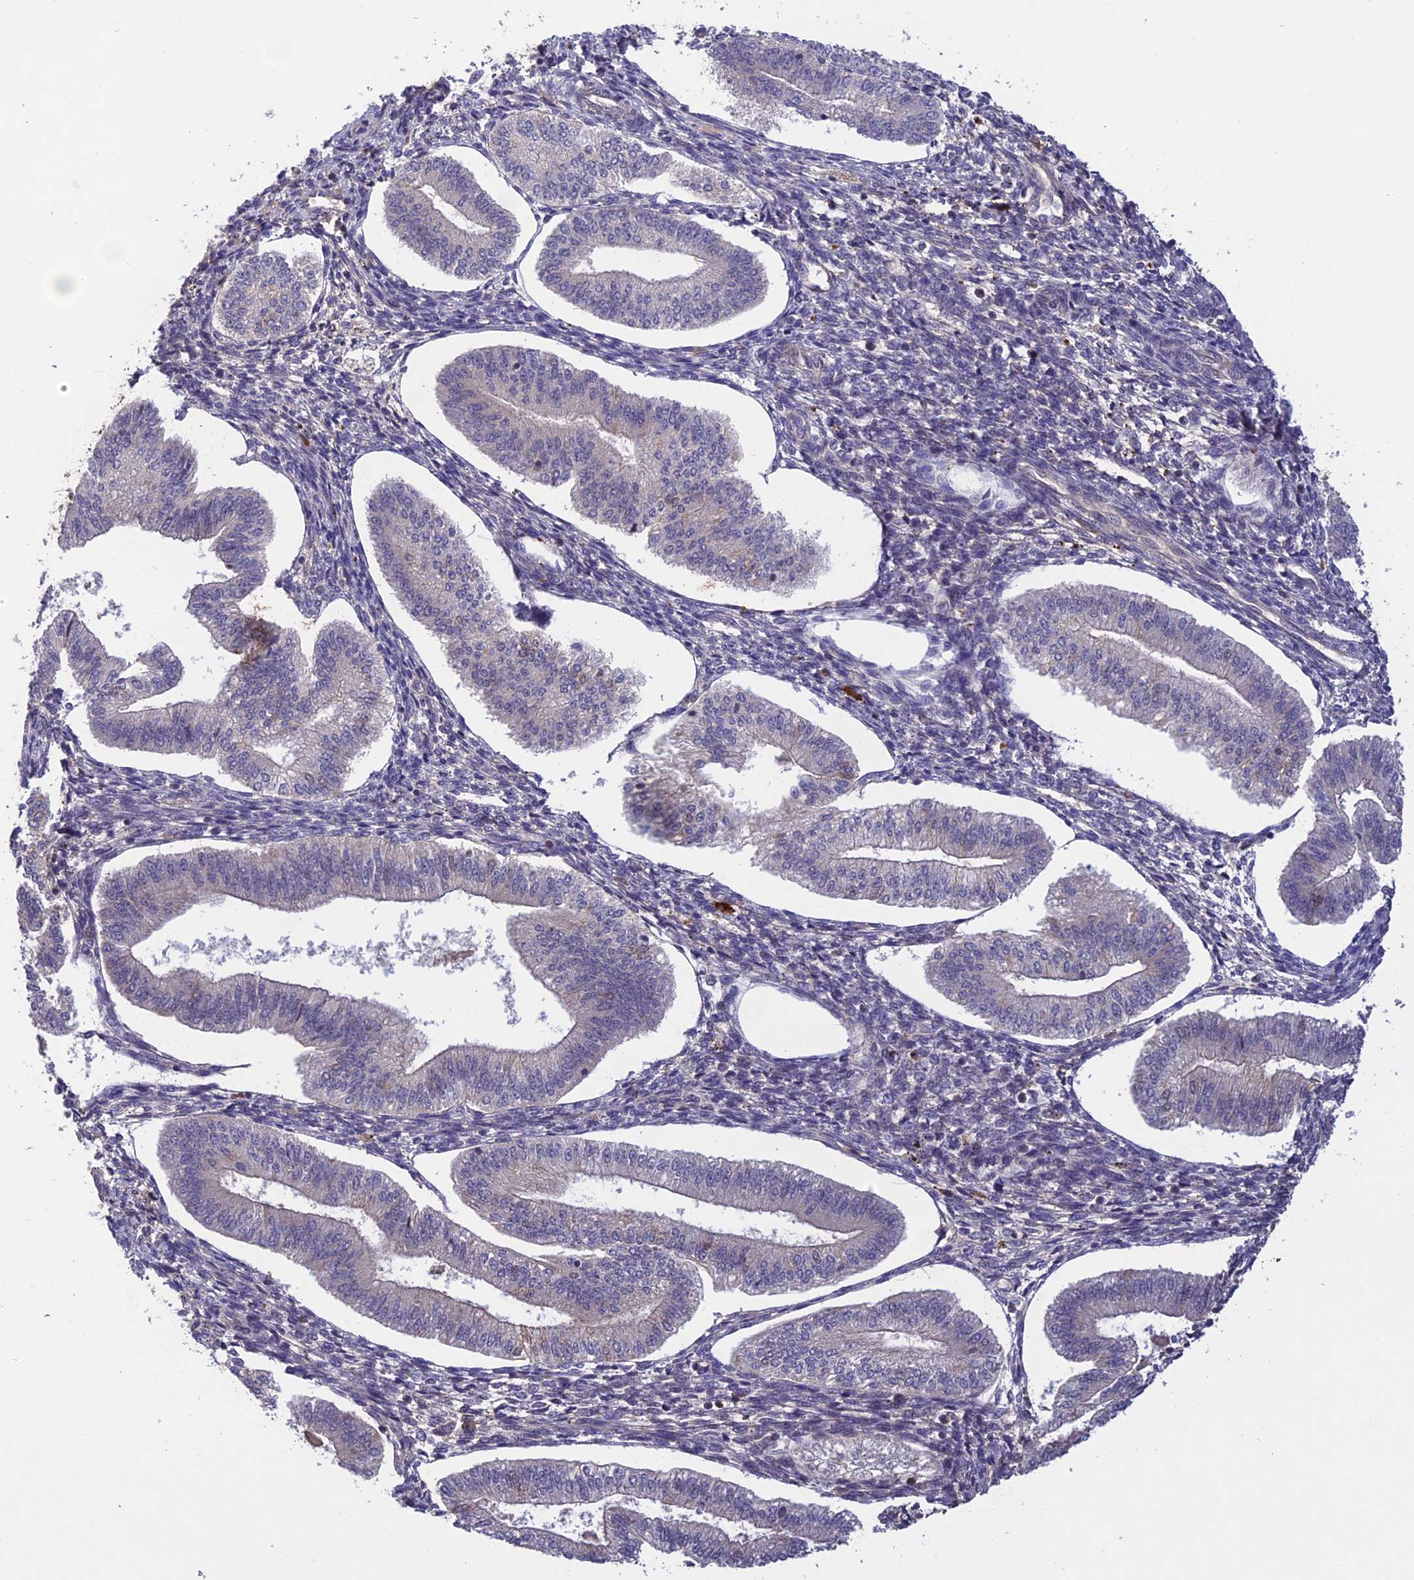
{"staining": {"intensity": "weak", "quantity": "<25%", "location": "cytoplasmic/membranous"}, "tissue": "endometrium", "cell_type": "Cells in endometrial stroma", "image_type": "normal", "snomed": [{"axis": "morphology", "description": "Normal tissue, NOS"}, {"axis": "topography", "description": "Endometrium"}], "caption": "Immunohistochemical staining of unremarkable endometrium displays no significant expression in cells in endometrial stroma. (DAB (3,3'-diaminobenzidine) IHC visualized using brightfield microscopy, high magnification).", "gene": "ADO", "patient": {"sex": "female", "age": 34}}